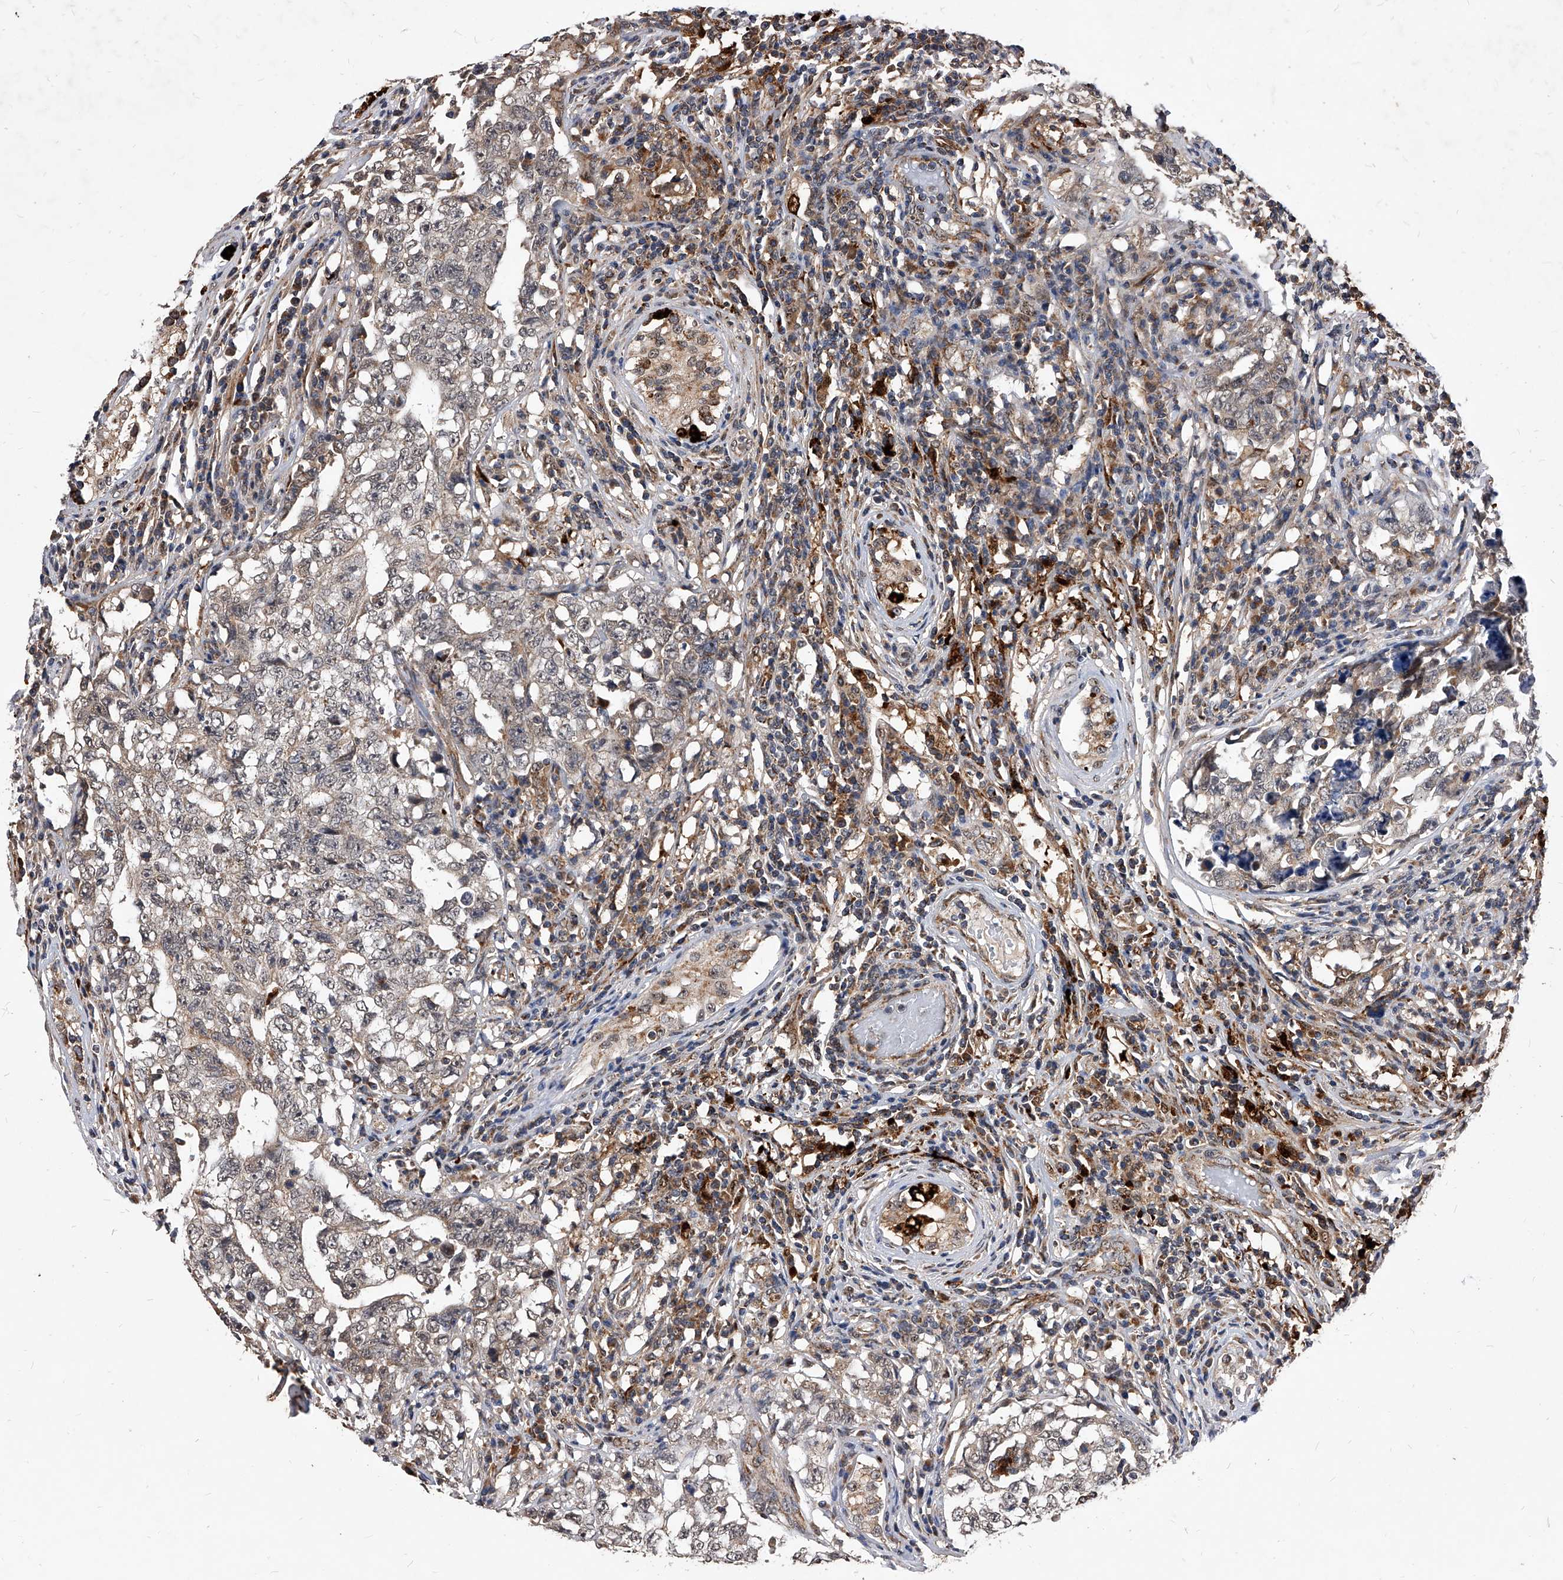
{"staining": {"intensity": "weak", "quantity": "<25%", "location": "cytoplasmic/membranous"}, "tissue": "testis cancer", "cell_type": "Tumor cells", "image_type": "cancer", "snomed": [{"axis": "morphology", "description": "Carcinoma, Embryonal, NOS"}, {"axis": "topography", "description": "Testis"}], "caption": "Immunohistochemistry histopathology image of embryonal carcinoma (testis) stained for a protein (brown), which shows no expression in tumor cells. The staining was performed using DAB (3,3'-diaminobenzidine) to visualize the protein expression in brown, while the nuclei were stained in blue with hematoxylin (Magnification: 20x).", "gene": "SOBP", "patient": {"sex": "male", "age": 26}}